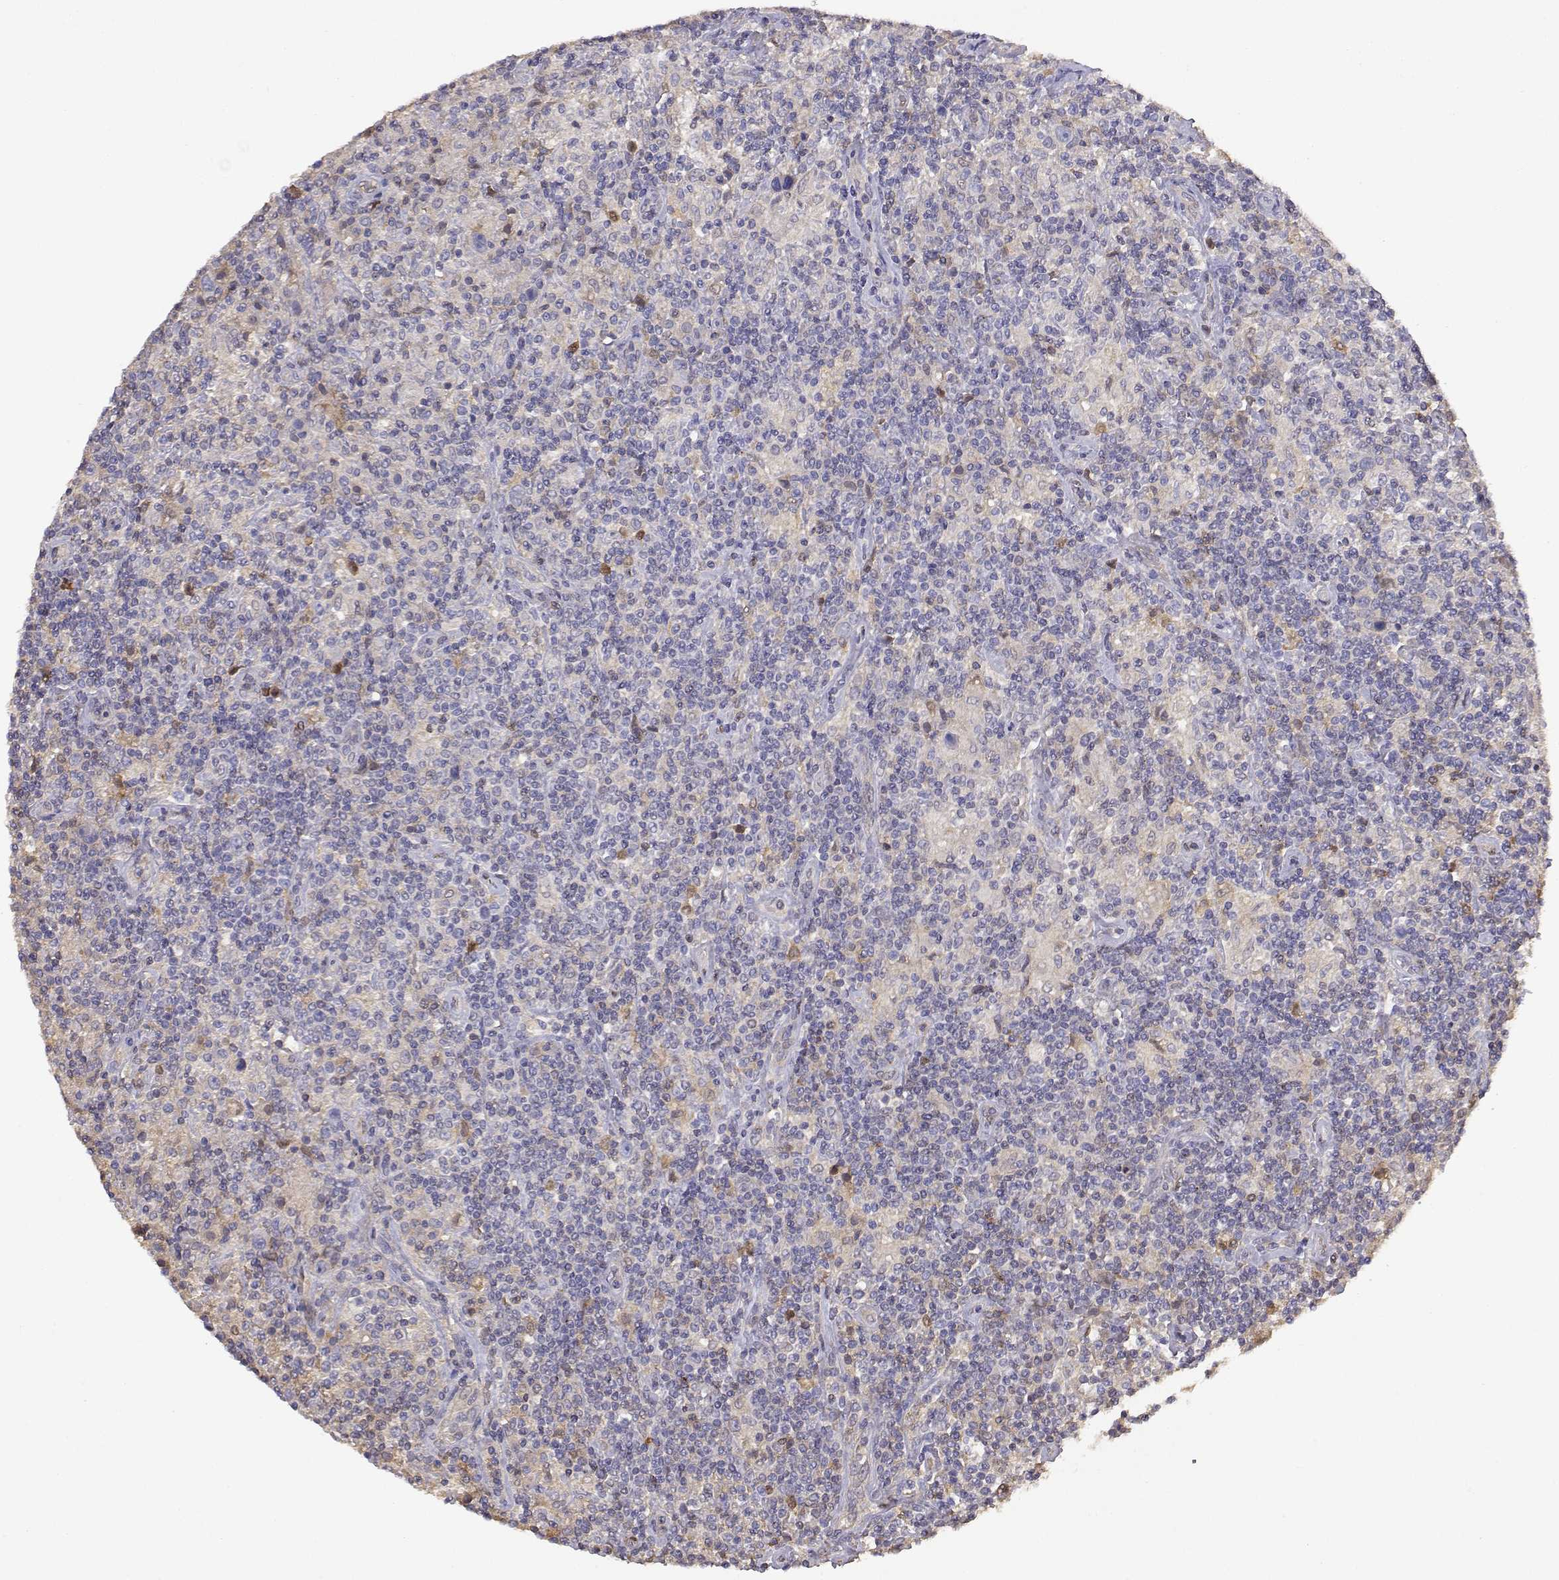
{"staining": {"intensity": "weak", "quantity": ">75%", "location": "cytoplasmic/membranous"}, "tissue": "lymphoma", "cell_type": "Tumor cells", "image_type": "cancer", "snomed": [{"axis": "morphology", "description": "Hodgkin's disease, NOS"}, {"axis": "topography", "description": "Lymph node"}], "caption": "Lymphoma tissue reveals weak cytoplasmic/membranous staining in approximately >75% of tumor cells, visualized by immunohistochemistry. (Stains: DAB in brown, nuclei in blue, Microscopy: brightfield microscopy at high magnification).", "gene": "ADA", "patient": {"sex": "male", "age": 70}}